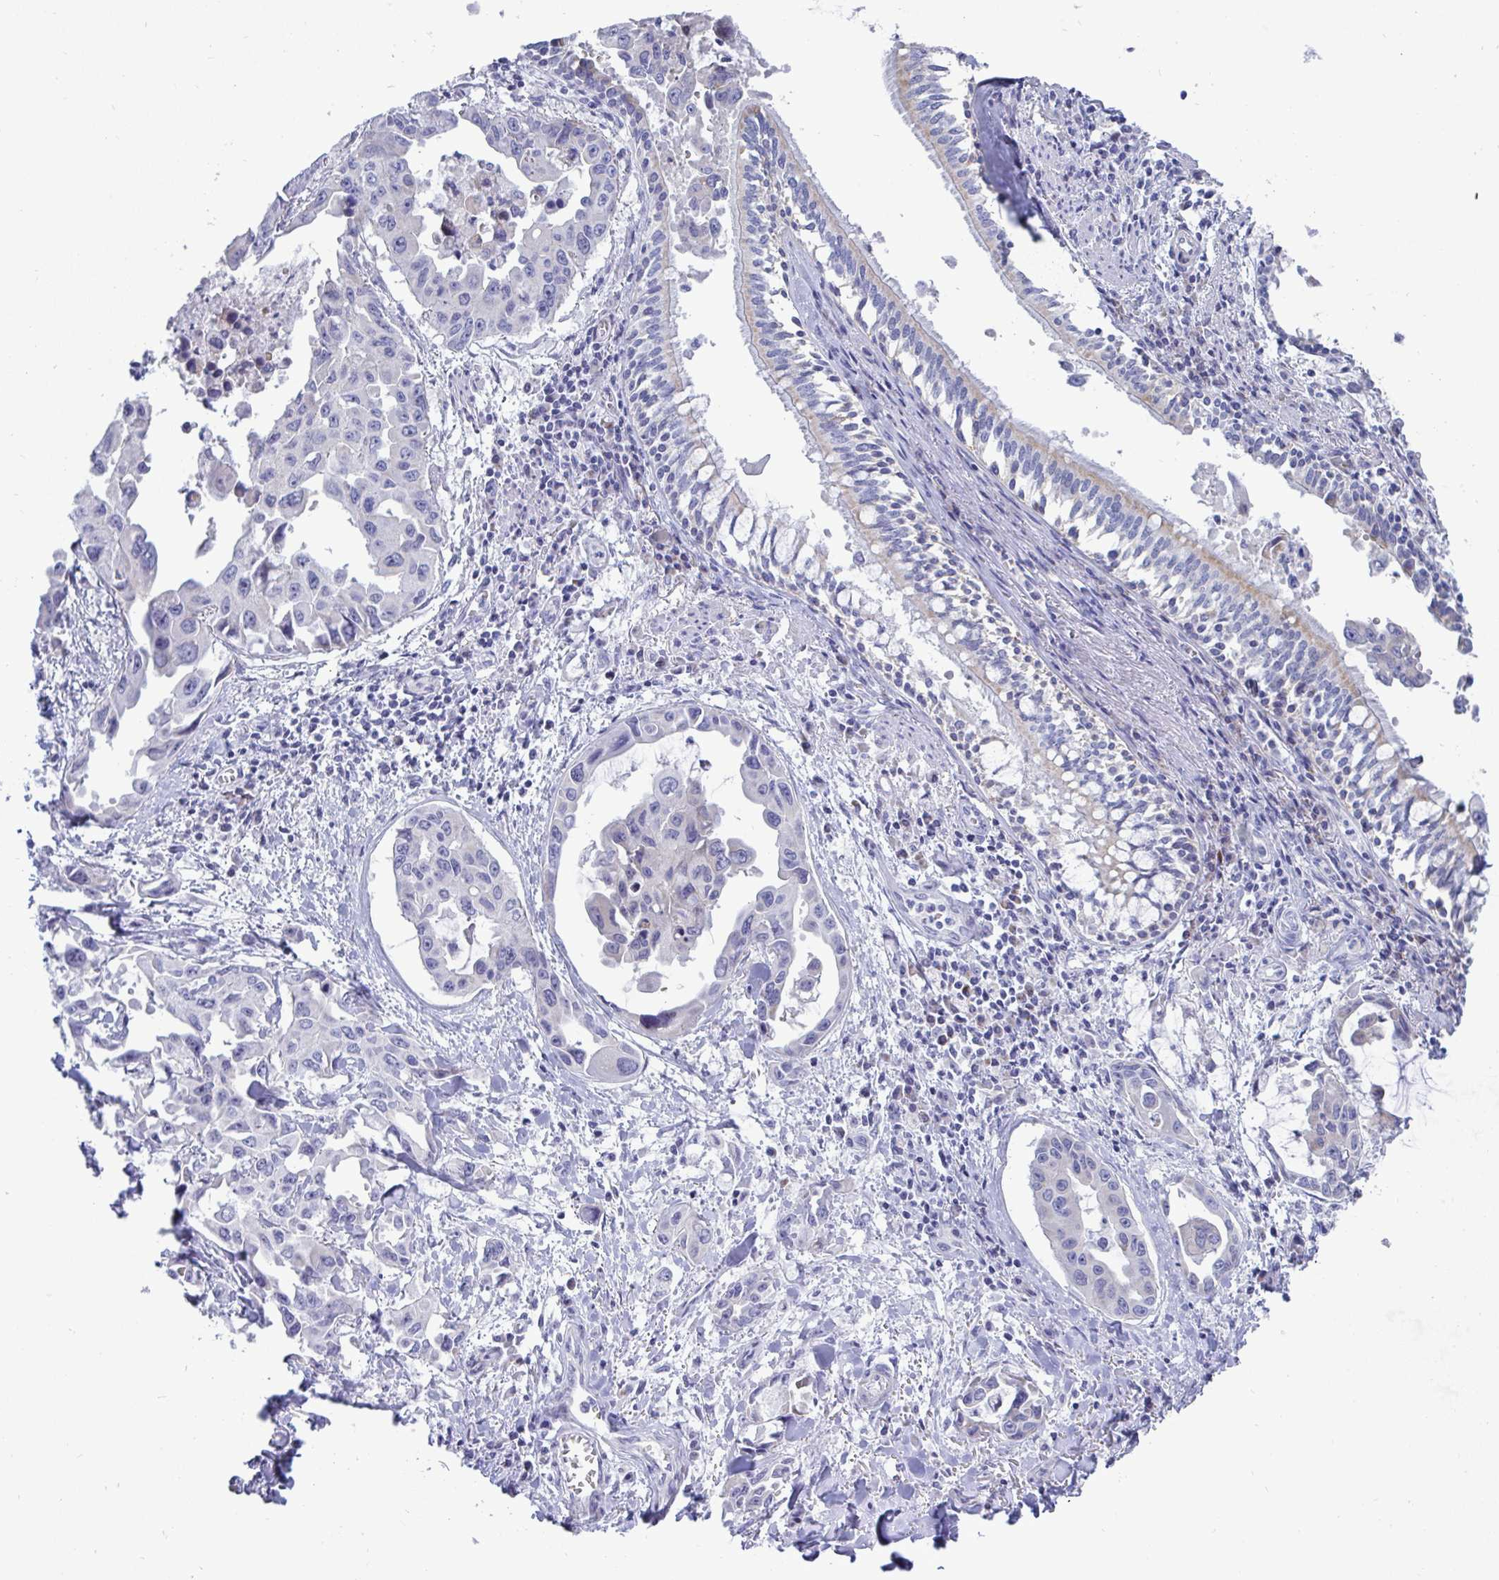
{"staining": {"intensity": "negative", "quantity": "none", "location": "none"}, "tissue": "lung cancer", "cell_type": "Tumor cells", "image_type": "cancer", "snomed": [{"axis": "morphology", "description": "Adenocarcinoma, NOS"}, {"axis": "topography", "description": "Lung"}], "caption": "Tumor cells are negative for brown protein staining in lung cancer.", "gene": "NTN1", "patient": {"sex": "male", "age": 64}}